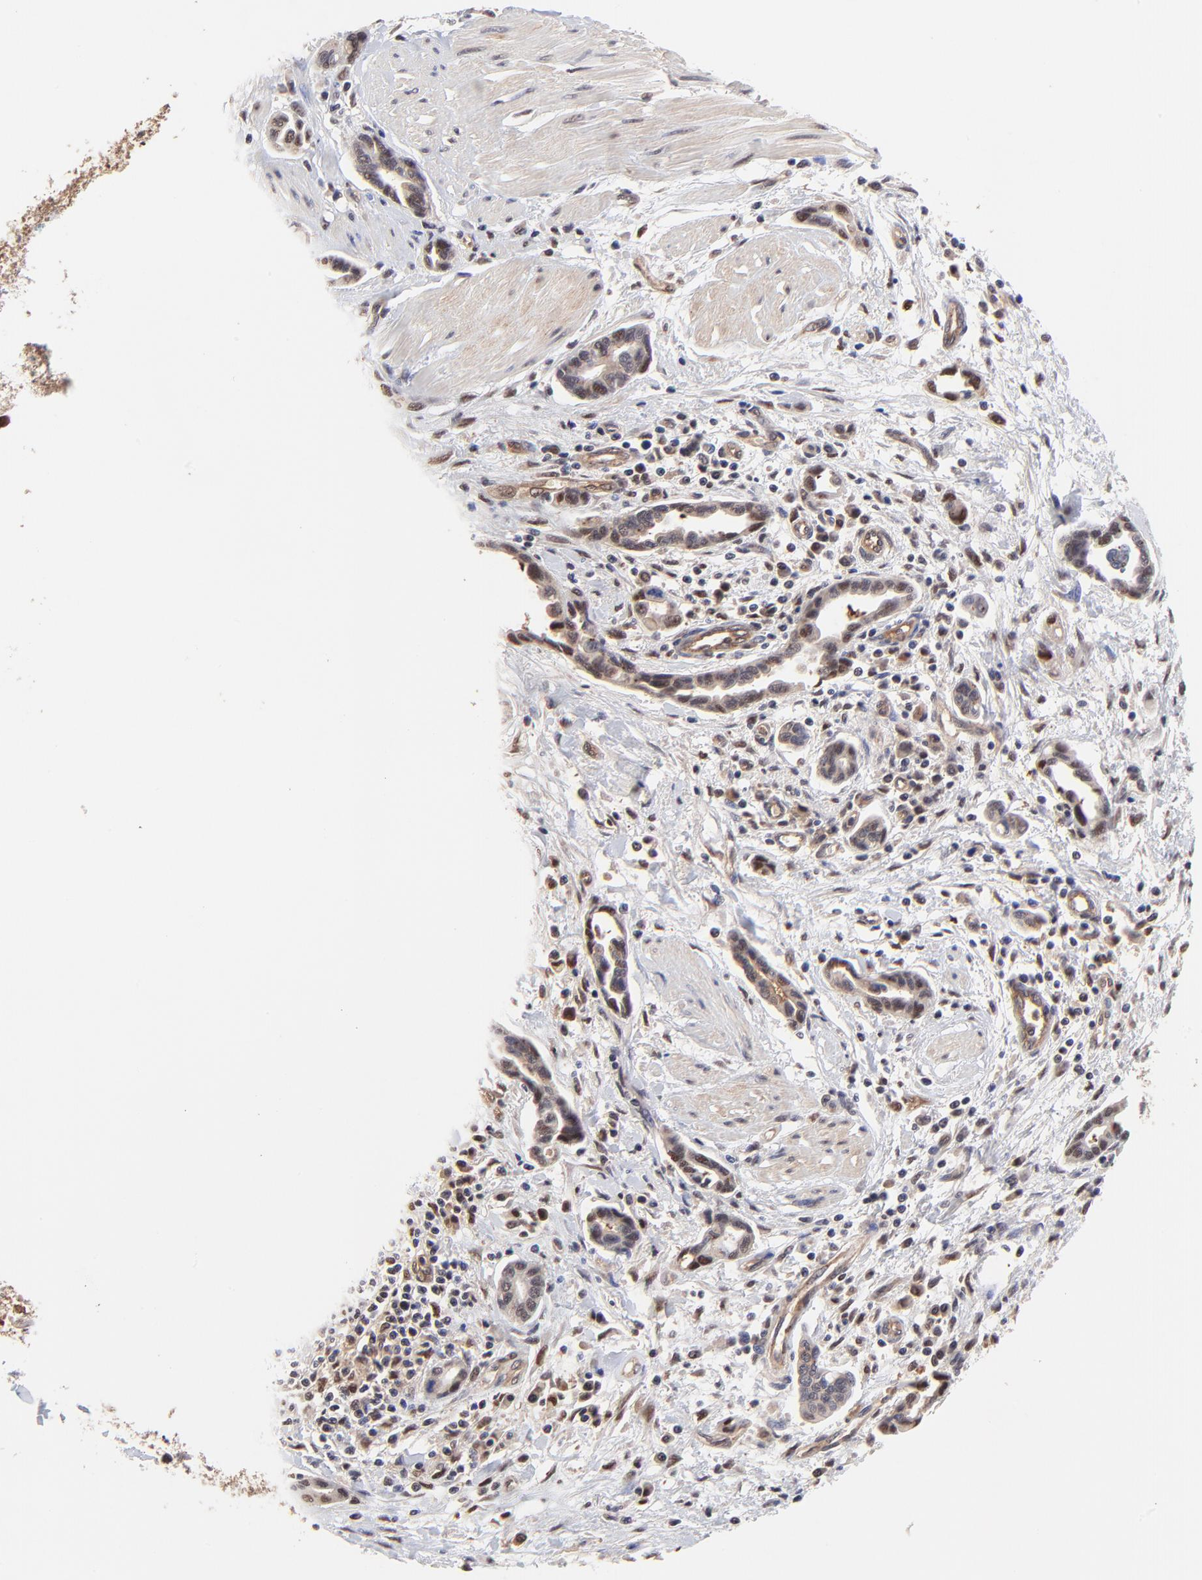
{"staining": {"intensity": "weak", "quantity": ">75%", "location": "cytoplasmic/membranous"}, "tissue": "pancreatic cancer", "cell_type": "Tumor cells", "image_type": "cancer", "snomed": [{"axis": "morphology", "description": "Adenocarcinoma, NOS"}, {"axis": "topography", "description": "Pancreas"}], "caption": "High-magnification brightfield microscopy of pancreatic cancer stained with DAB (3,3'-diaminobenzidine) (brown) and counterstained with hematoxylin (blue). tumor cells exhibit weak cytoplasmic/membranous expression is present in about>75% of cells.", "gene": "PSMA6", "patient": {"sex": "female", "age": 57}}